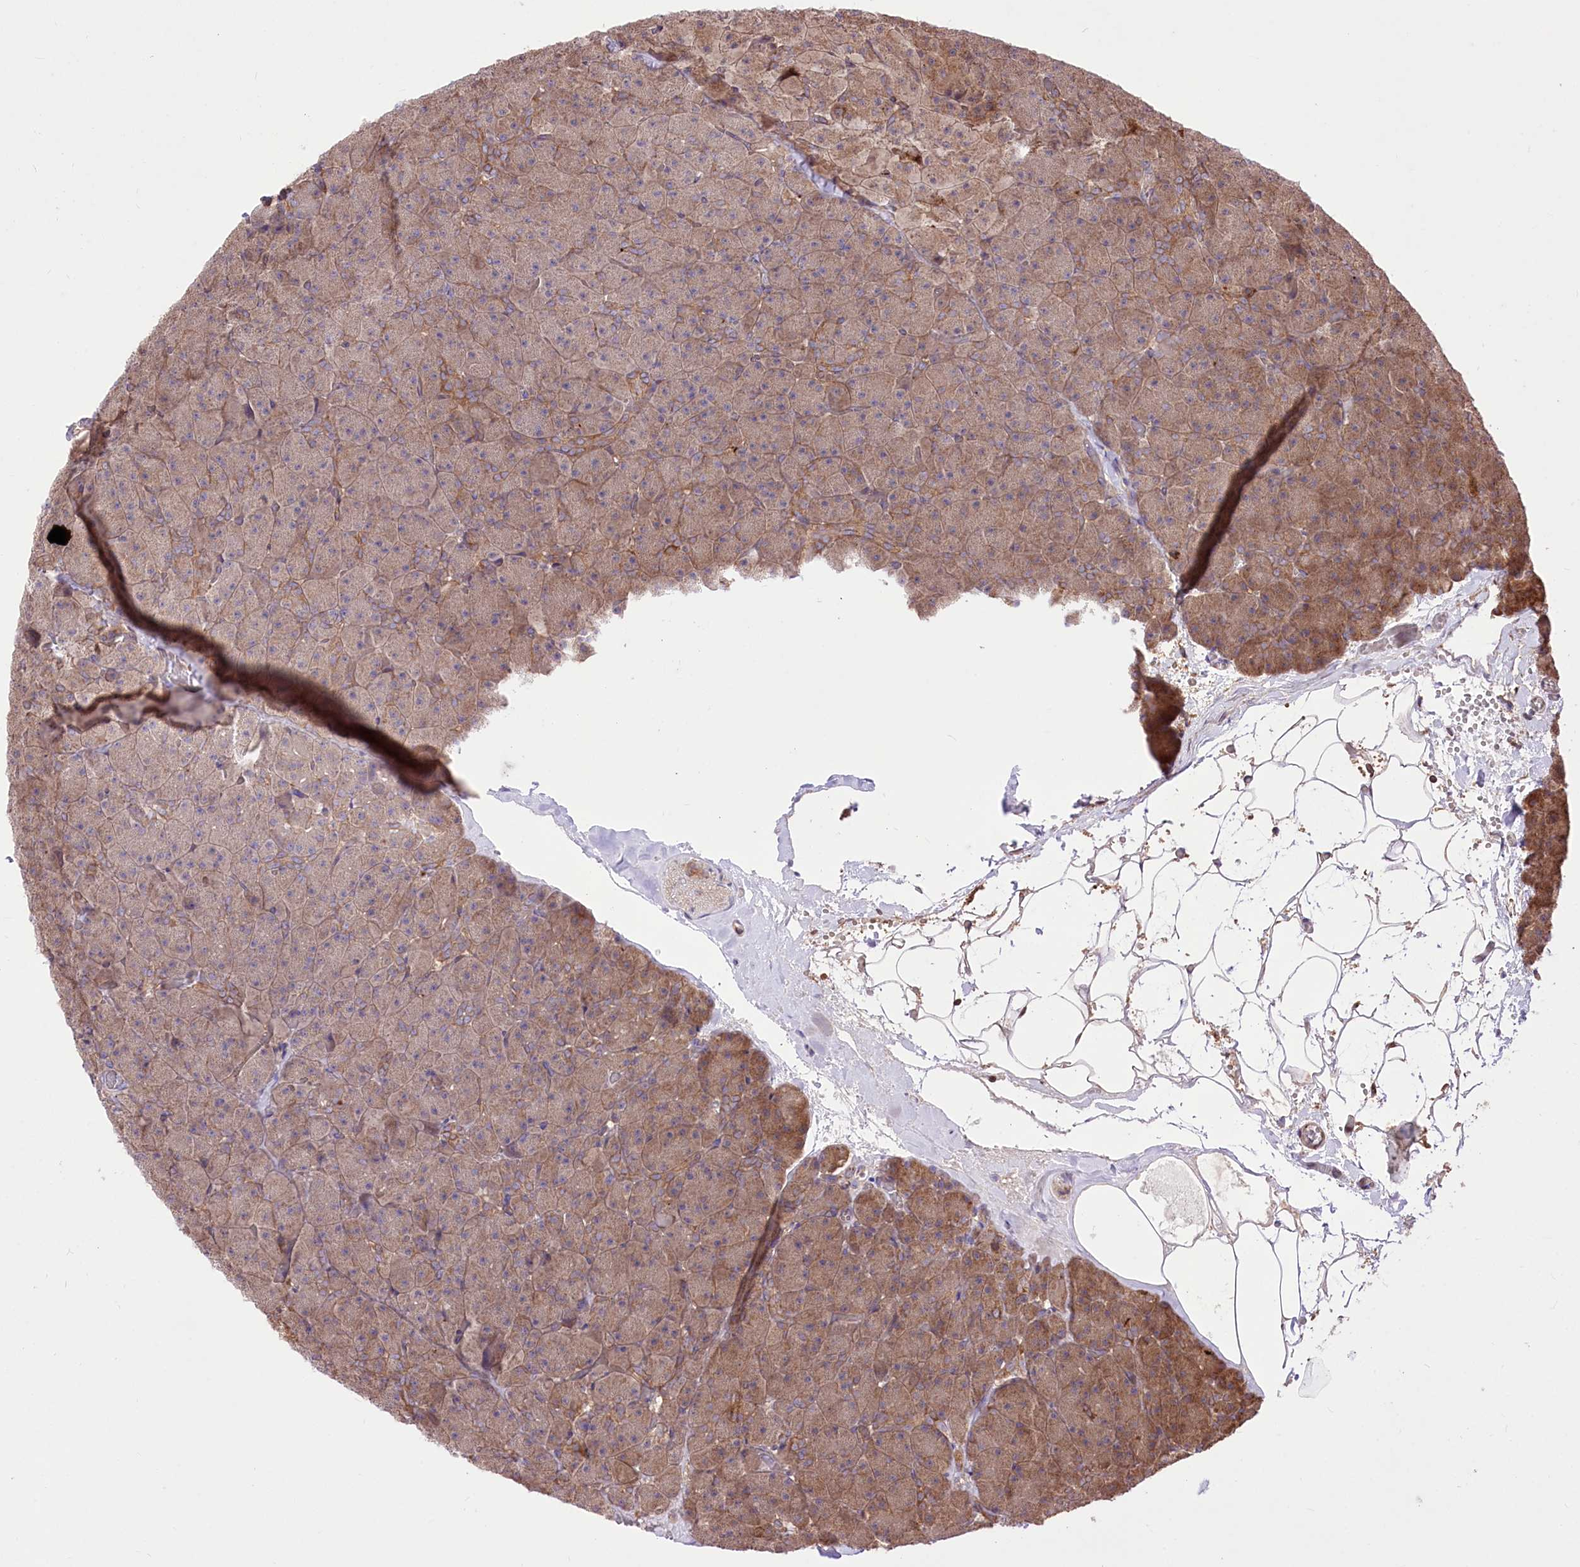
{"staining": {"intensity": "moderate", "quantity": ">75%", "location": "cytoplasmic/membranous"}, "tissue": "pancreas", "cell_type": "Exocrine glandular cells", "image_type": "normal", "snomed": [{"axis": "morphology", "description": "Normal tissue, NOS"}, {"axis": "topography", "description": "Pancreas"}], "caption": "The image shows staining of benign pancreas, revealing moderate cytoplasmic/membranous protein staining (brown color) within exocrine glandular cells. (Brightfield microscopy of DAB IHC at high magnification).", "gene": "XYLB", "patient": {"sex": "male", "age": 36}}